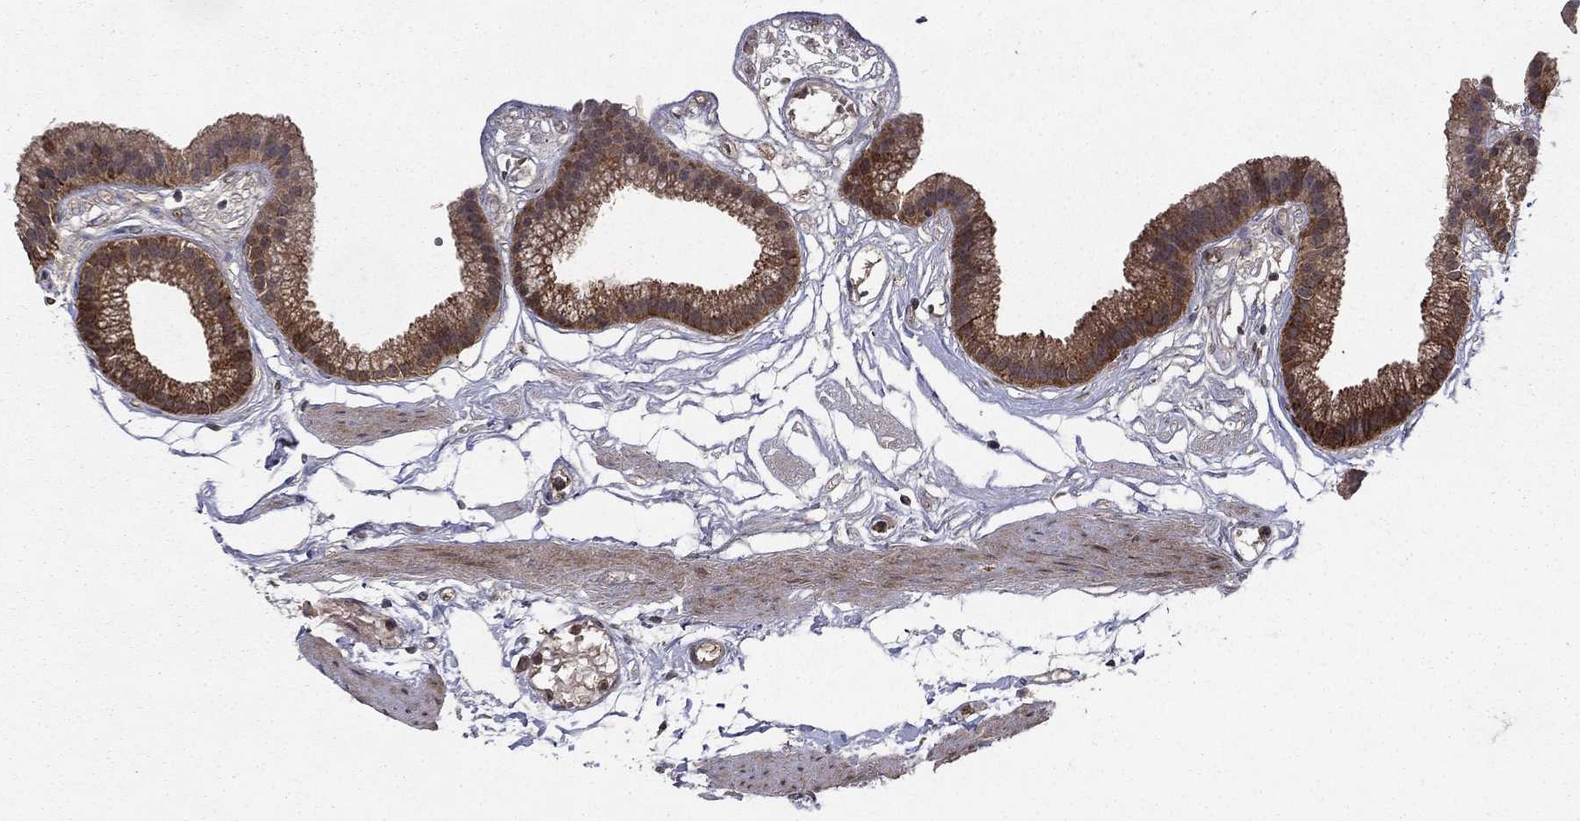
{"staining": {"intensity": "moderate", "quantity": ">75%", "location": "cytoplasmic/membranous"}, "tissue": "gallbladder", "cell_type": "Glandular cells", "image_type": "normal", "snomed": [{"axis": "morphology", "description": "Normal tissue, NOS"}, {"axis": "topography", "description": "Gallbladder"}], "caption": "High-power microscopy captured an IHC photomicrograph of unremarkable gallbladder, revealing moderate cytoplasmic/membranous staining in about >75% of glandular cells. Nuclei are stained in blue.", "gene": "BABAM2", "patient": {"sex": "female", "age": 45}}